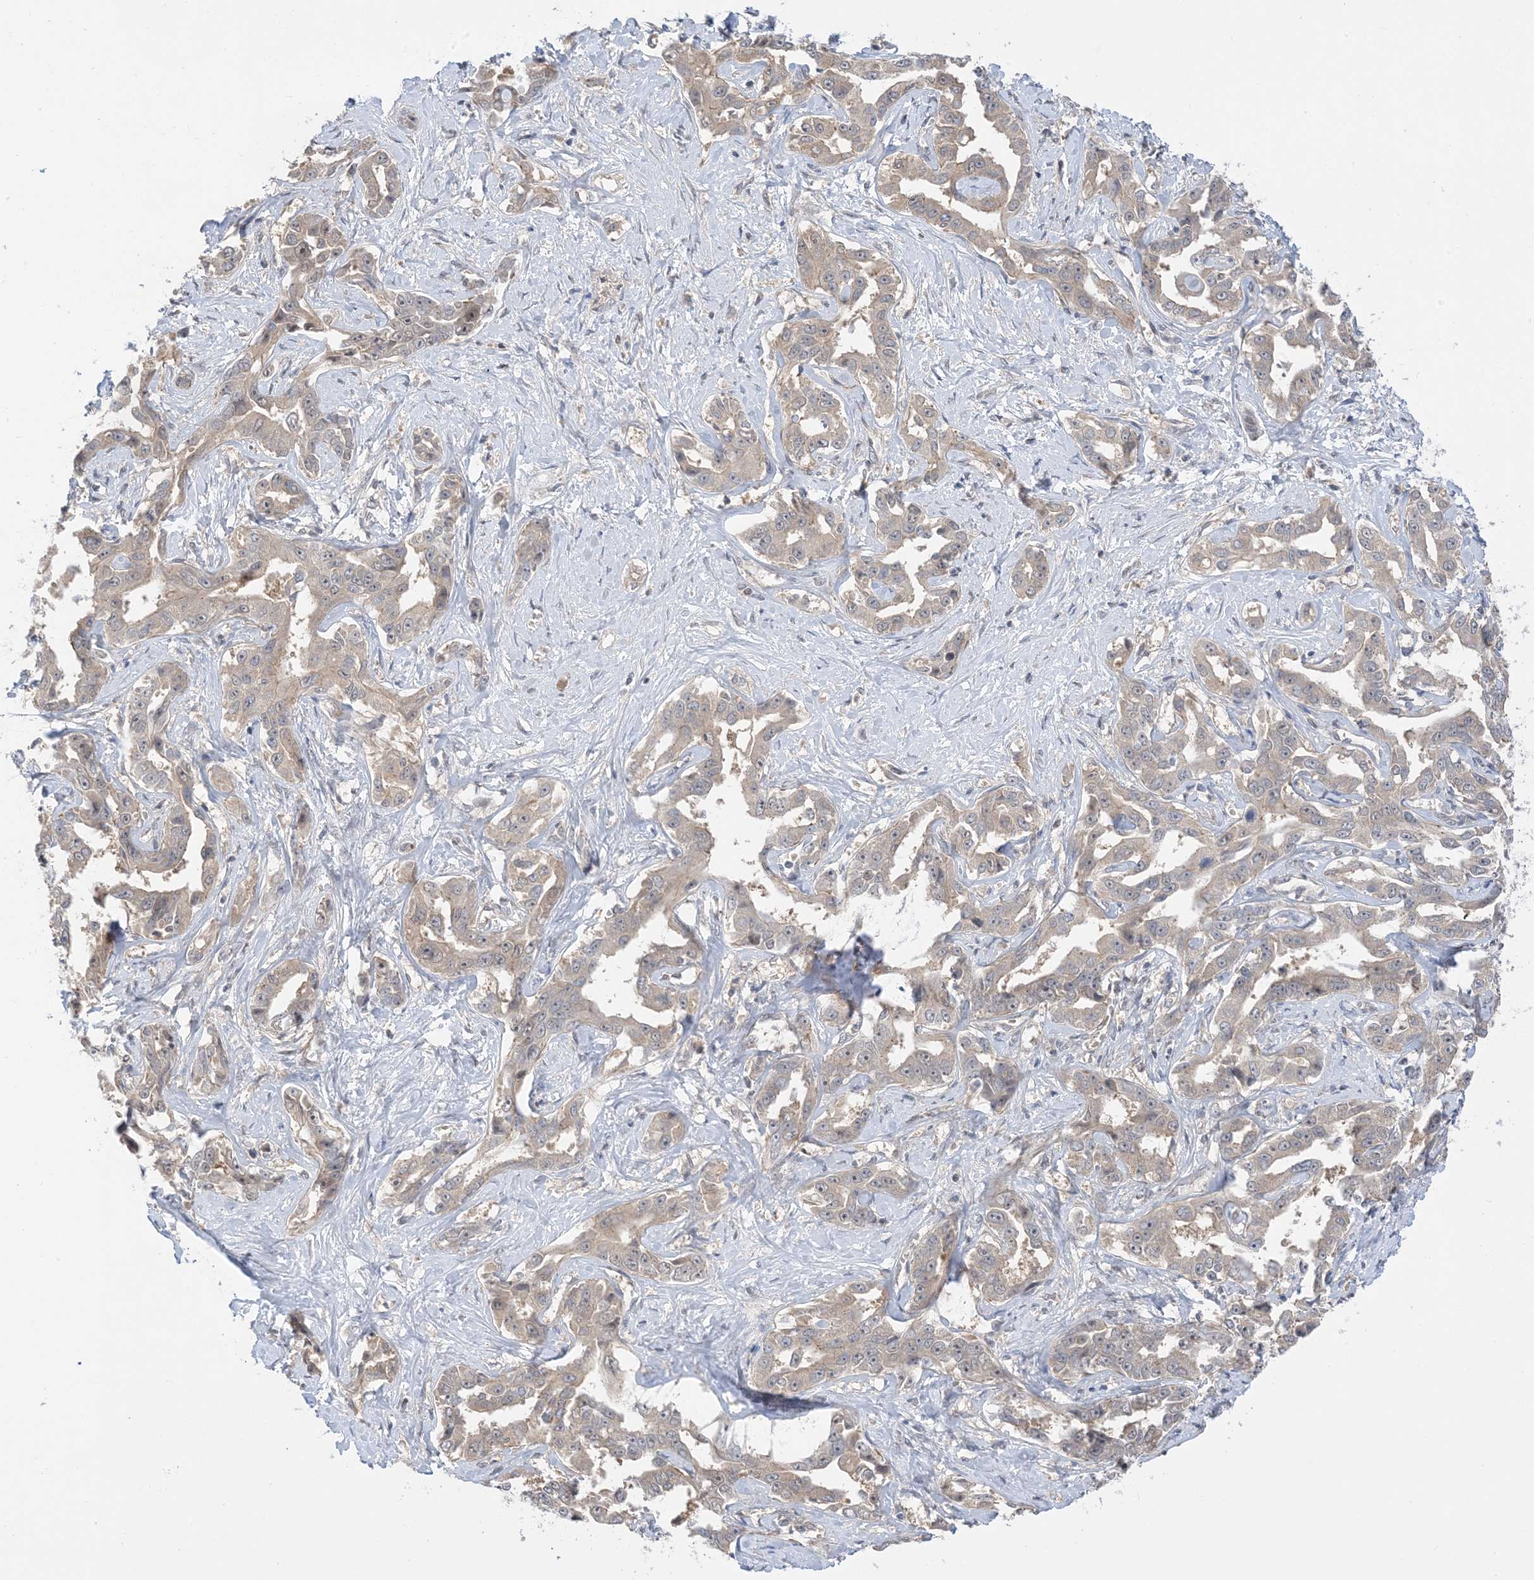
{"staining": {"intensity": "weak", "quantity": "25%-75%", "location": "cytoplasmic/membranous"}, "tissue": "liver cancer", "cell_type": "Tumor cells", "image_type": "cancer", "snomed": [{"axis": "morphology", "description": "Cholangiocarcinoma"}, {"axis": "topography", "description": "Liver"}], "caption": "Immunohistochemical staining of human liver cholangiocarcinoma displays low levels of weak cytoplasmic/membranous positivity in approximately 25%-75% of tumor cells.", "gene": "WDR26", "patient": {"sex": "male", "age": 59}}